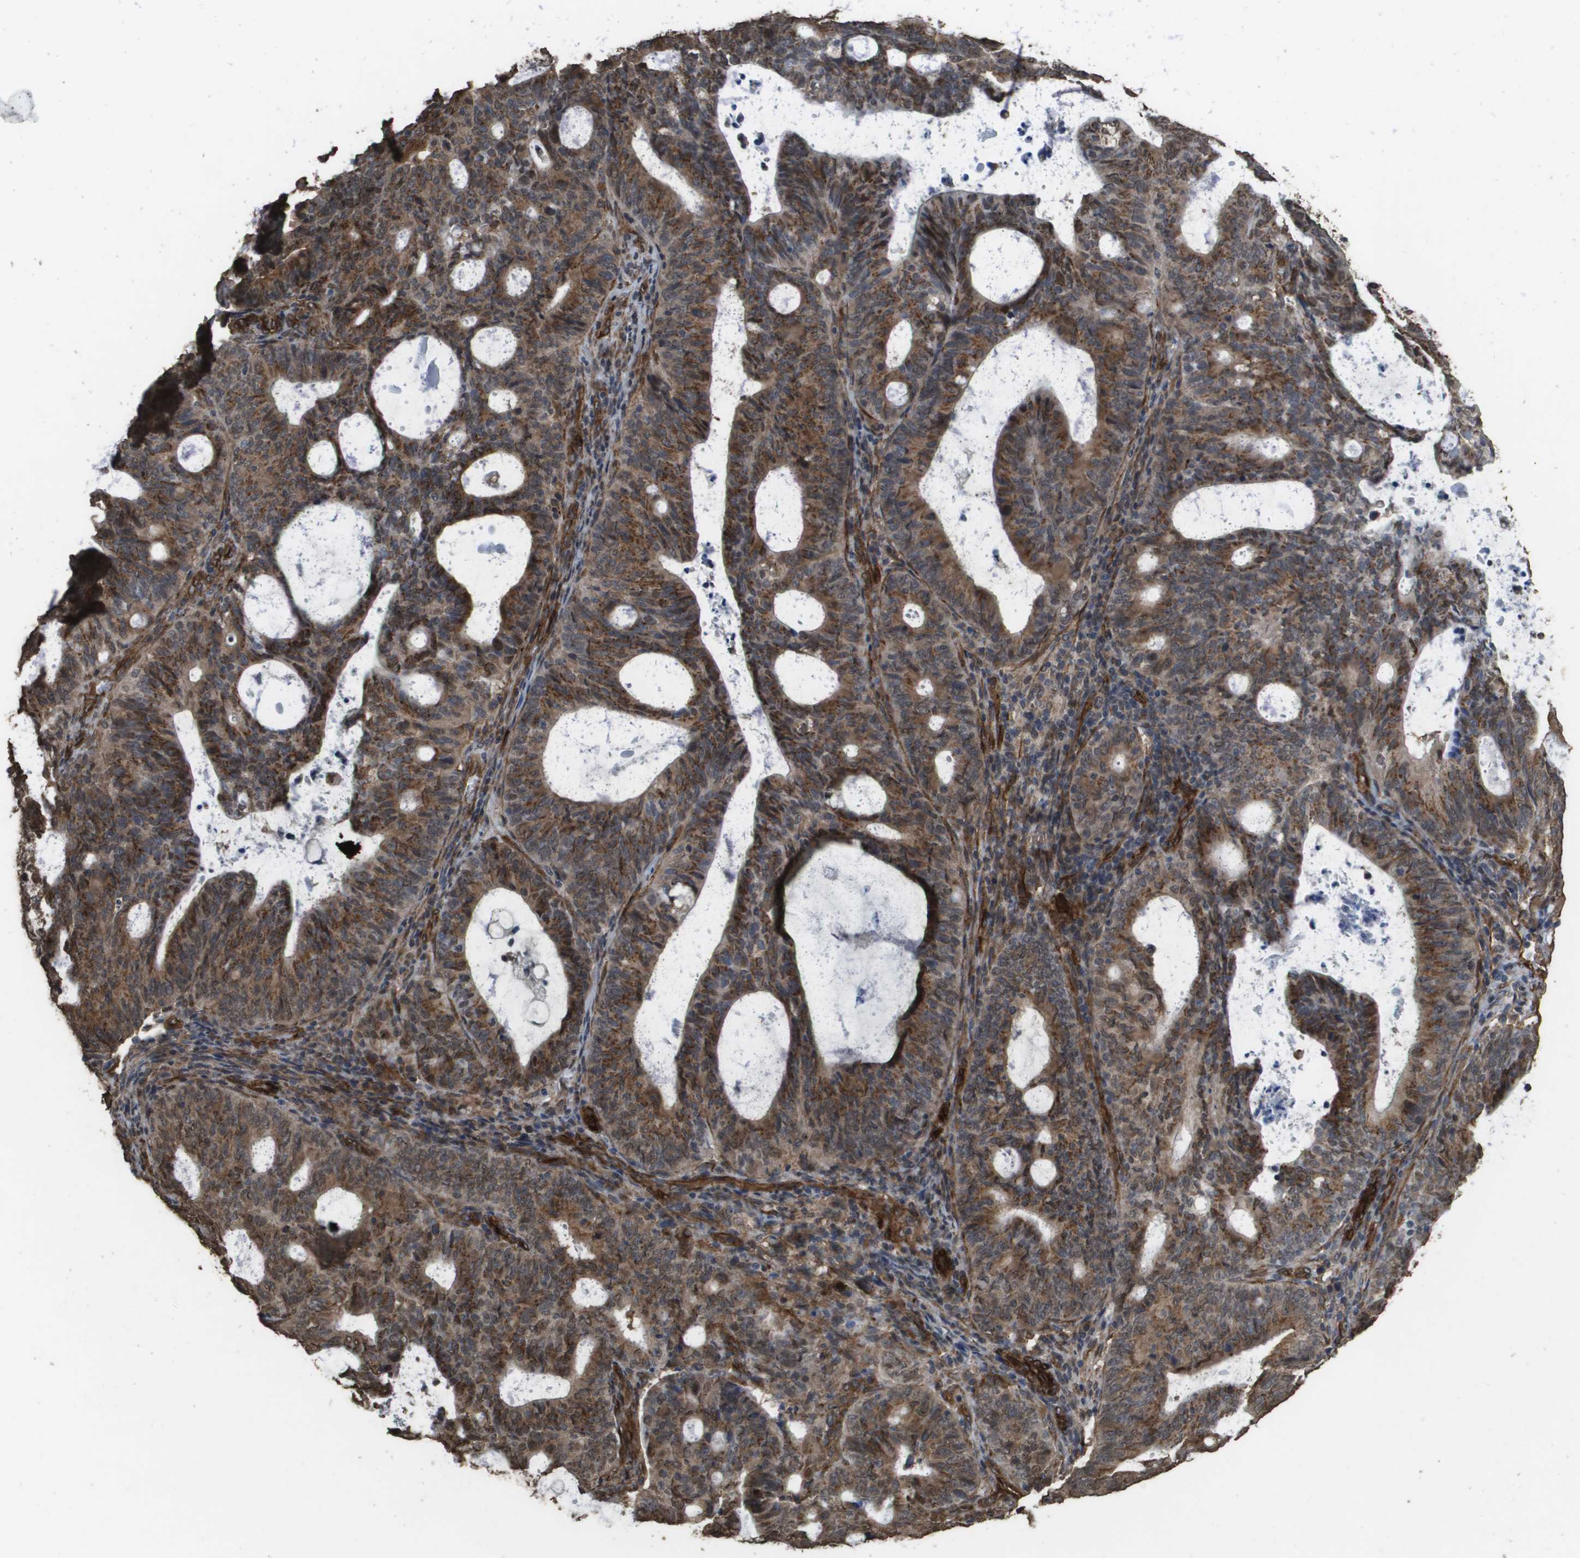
{"staining": {"intensity": "moderate", "quantity": ">75%", "location": "cytoplasmic/membranous,nuclear"}, "tissue": "endometrial cancer", "cell_type": "Tumor cells", "image_type": "cancer", "snomed": [{"axis": "morphology", "description": "Adenocarcinoma, NOS"}, {"axis": "topography", "description": "Uterus"}], "caption": "Immunohistochemistry staining of endometrial cancer, which exhibits medium levels of moderate cytoplasmic/membranous and nuclear expression in approximately >75% of tumor cells indicating moderate cytoplasmic/membranous and nuclear protein positivity. The staining was performed using DAB (3,3'-diaminobenzidine) (brown) for protein detection and nuclei were counterstained in hematoxylin (blue).", "gene": "AAMP", "patient": {"sex": "female", "age": 83}}